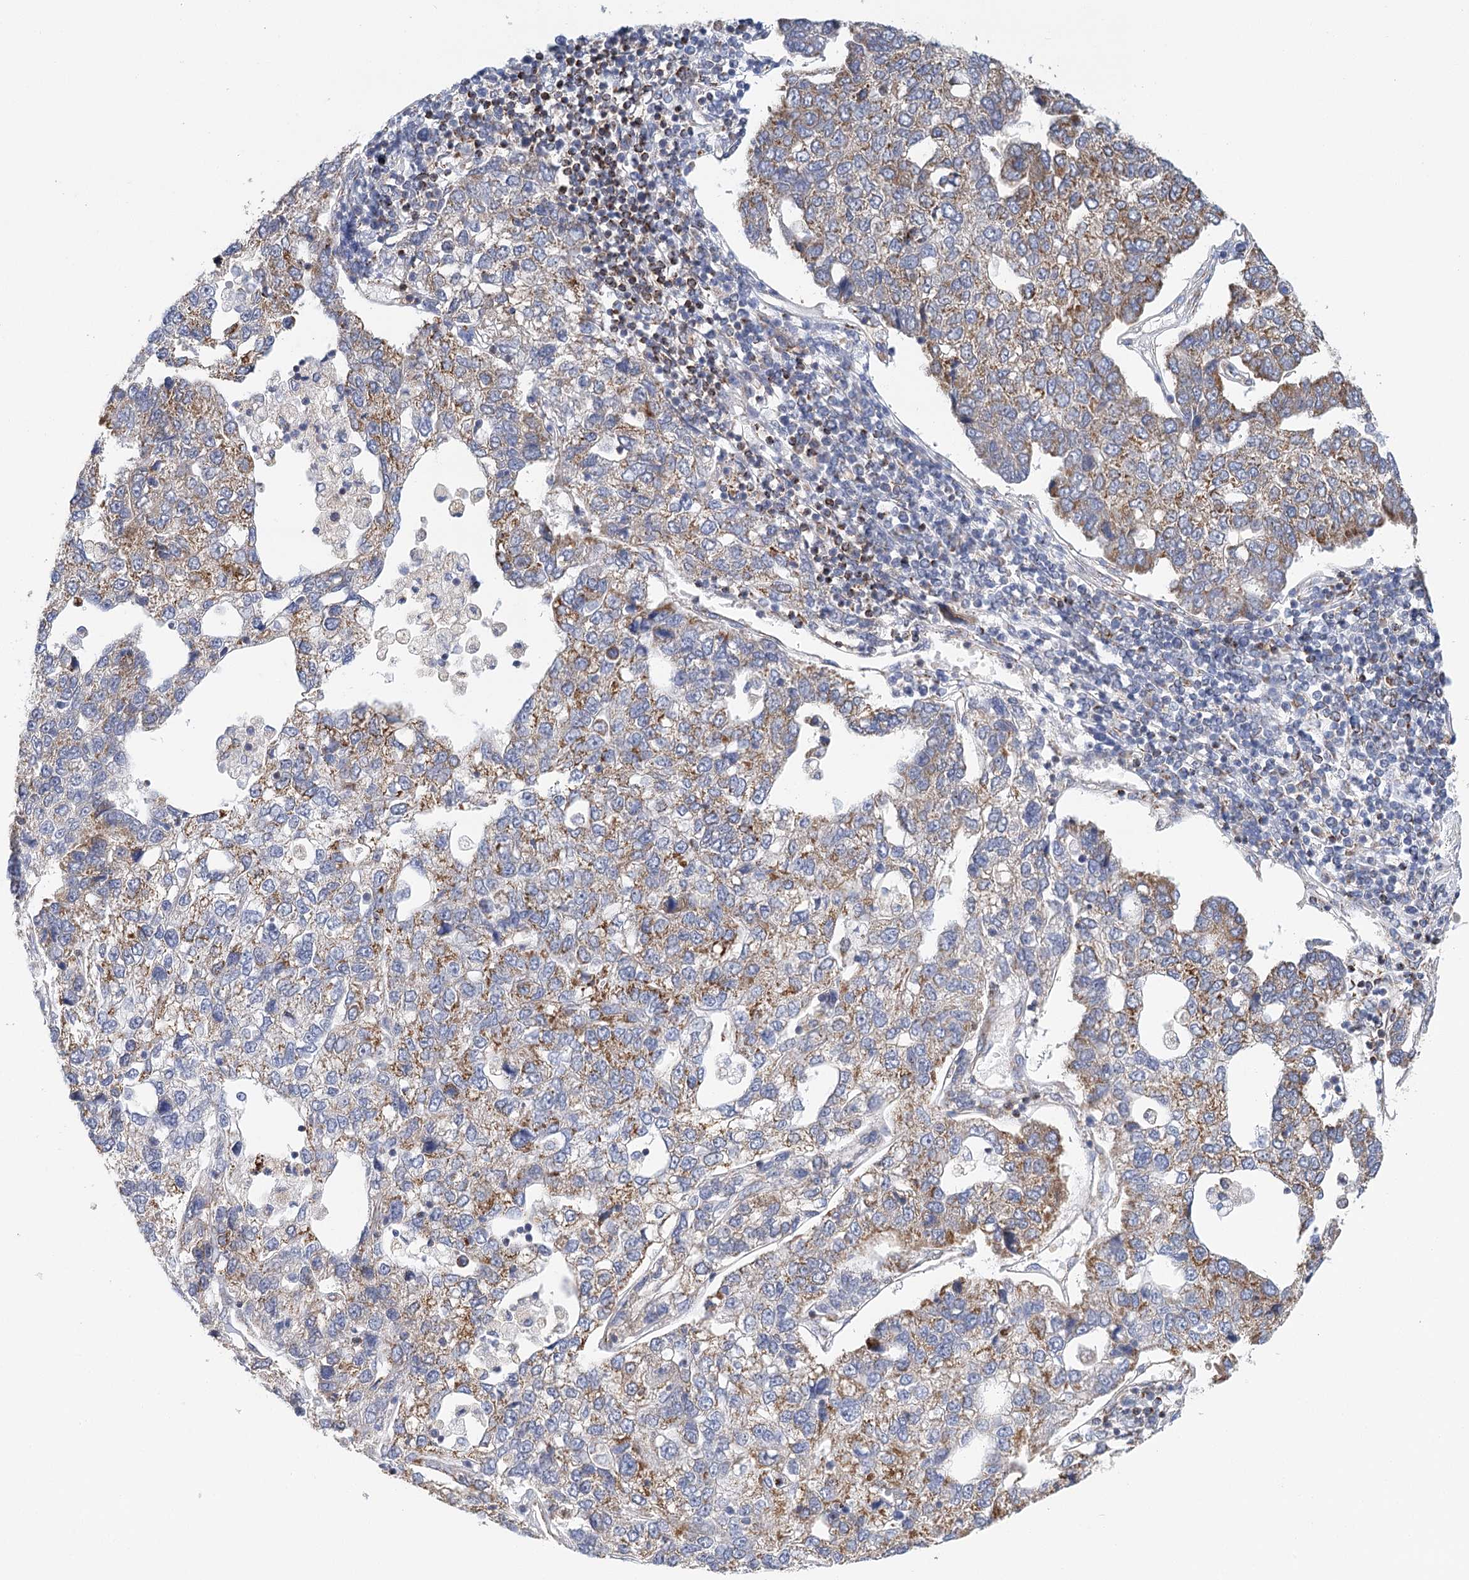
{"staining": {"intensity": "moderate", "quantity": "25%-75%", "location": "cytoplasmic/membranous"}, "tissue": "pancreatic cancer", "cell_type": "Tumor cells", "image_type": "cancer", "snomed": [{"axis": "morphology", "description": "Adenocarcinoma, NOS"}, {"axis": "topography", "description": "Pancreas"}], "caption": "Pancreatic cancer was stained to show a protein in brown. There is medium levels of moderate cytoplasmic/membranous expression in approximately 25%-75% of tumor cells.", "gene": "LSS", "patient": {"sex": "female", "age": 61}}